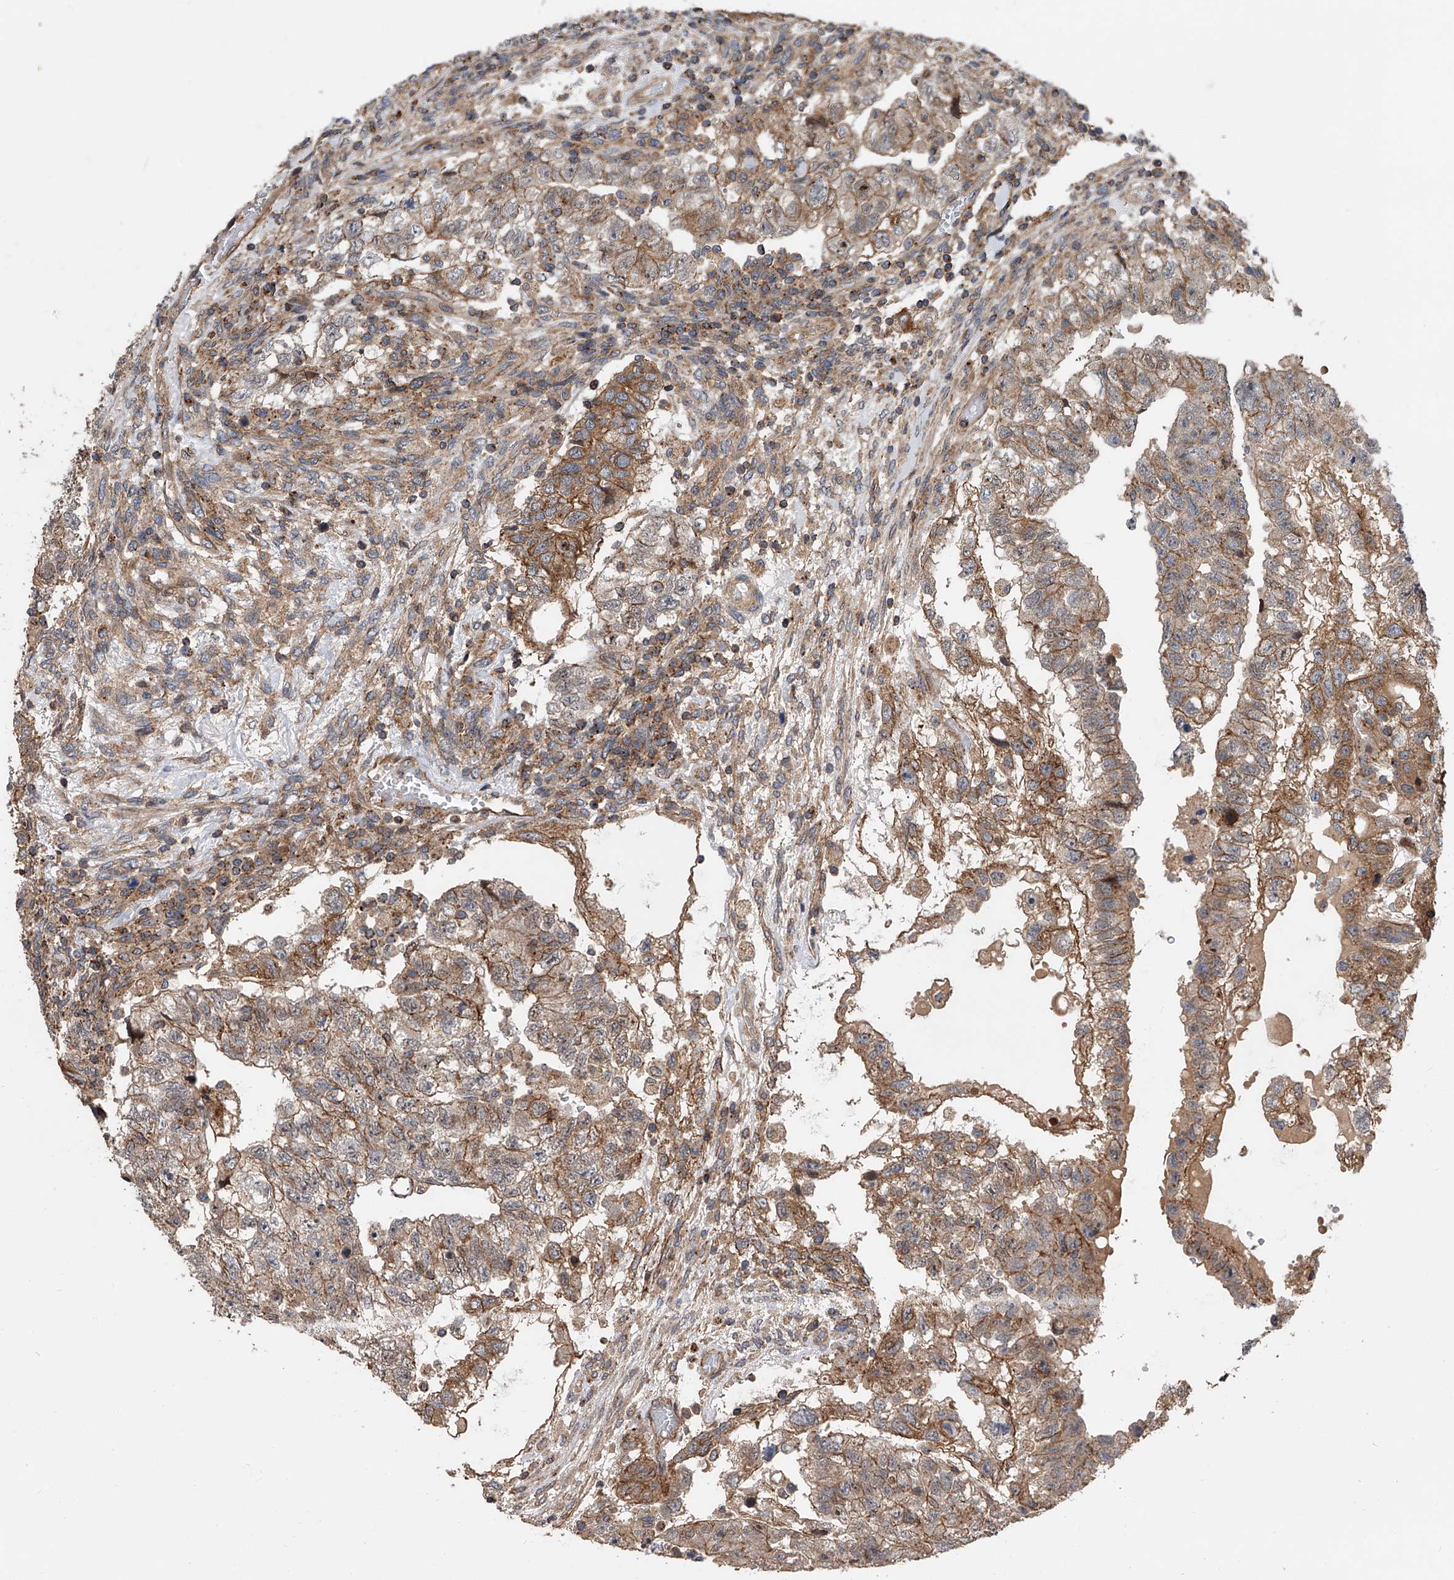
{"staining": {"intensity": "moderate", "quantity": "25%-75%", "location": "cytoplasmic/membranous"}, "tissue": "testis cancer", "cell_type": "Tumor cells", "image_type": "cancer", "snomed": [{"axis": "morphology", "description": "Carcinoma, Embryonal, NOS"}, {"axis": "topography", "description": "Testis"}], "caption": "An image of human testis embryonal carcinoma stained for a protein demonstrates moderate cytoplasmic/membranous brown staining in tumor cells. (Brightfield microscopy of DAB IHC at high magnification).", "gene": "USP47", "patient": {"sex": "male", "age": 36}}